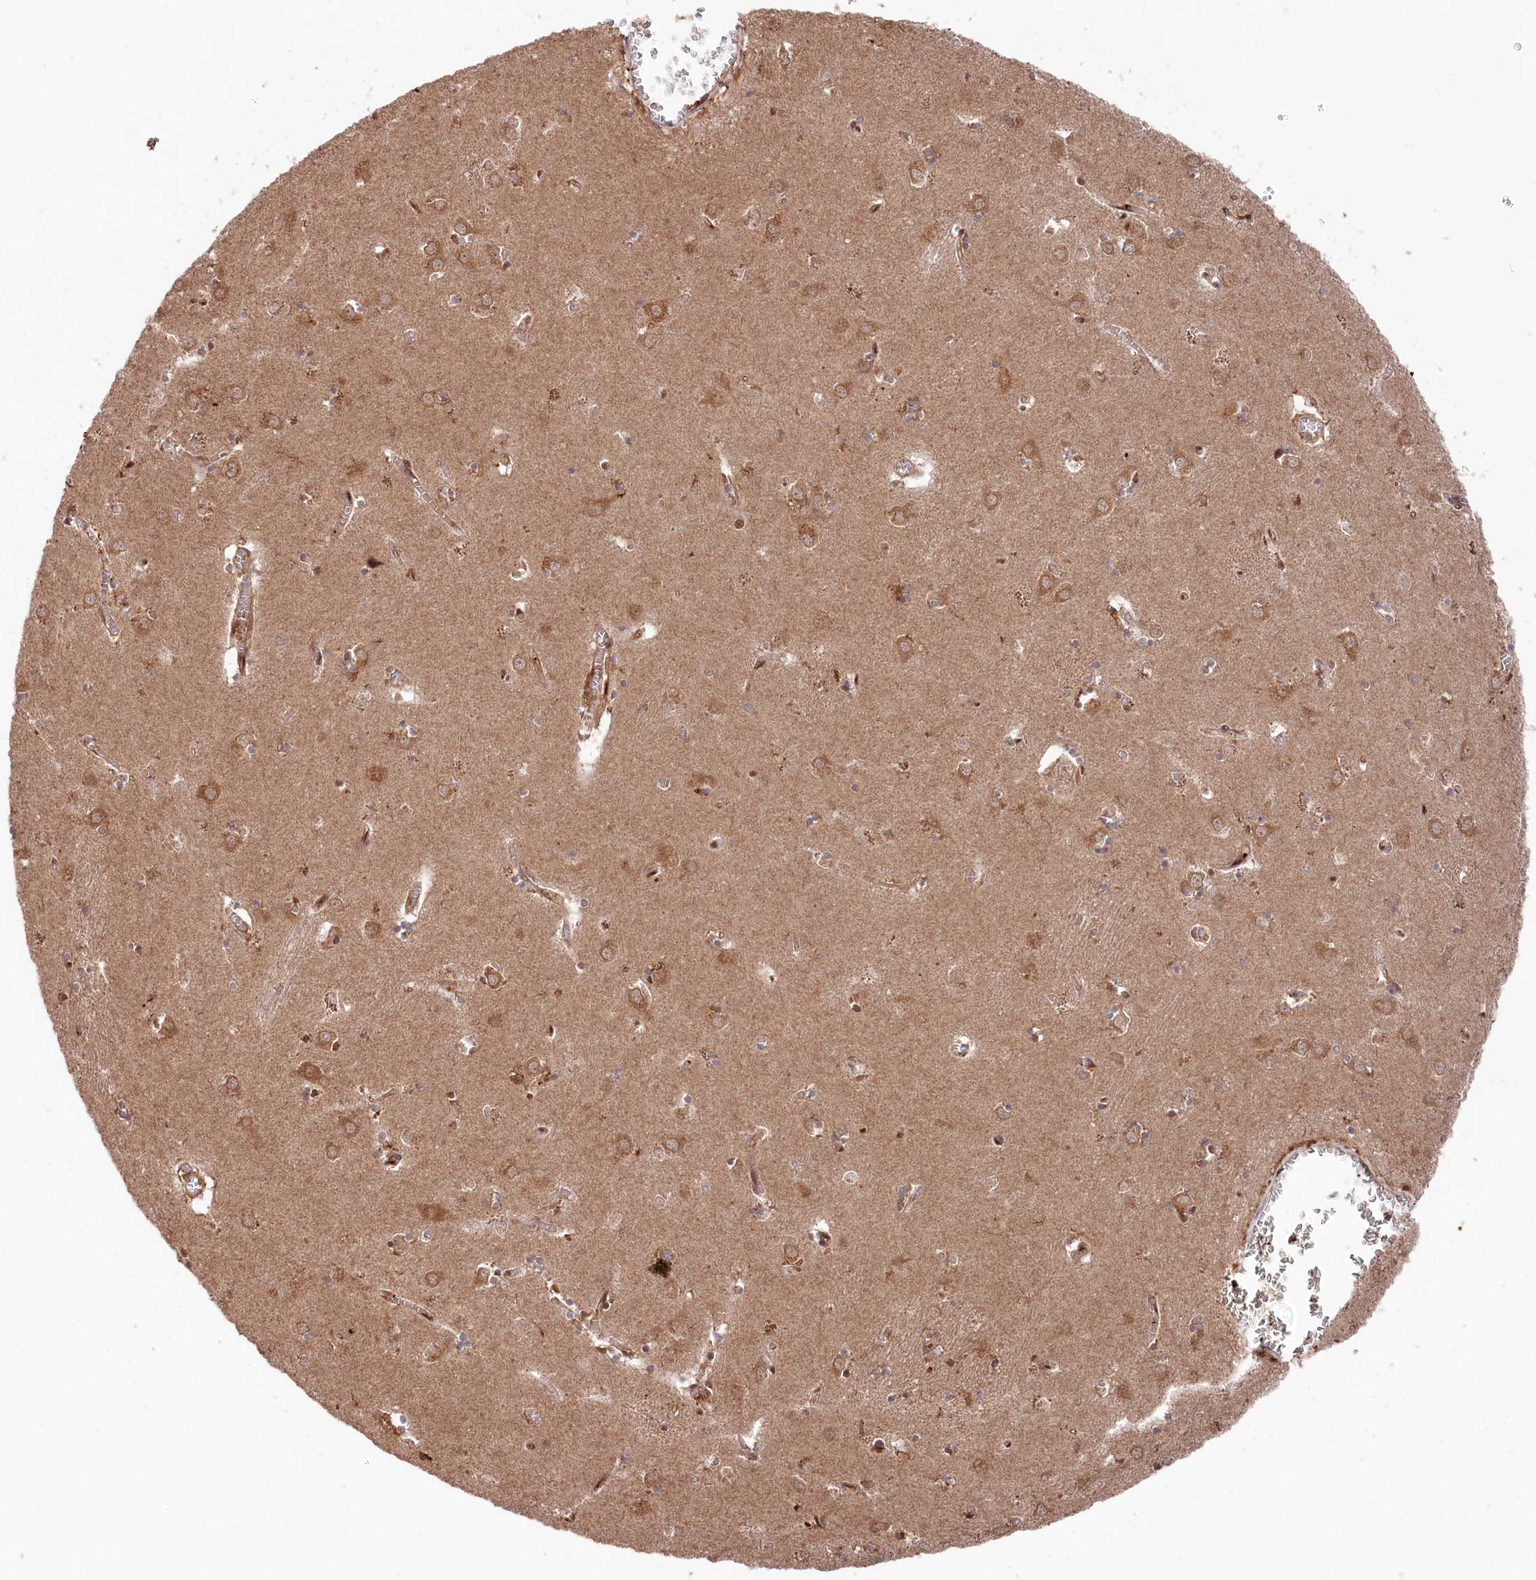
{"staining": {"intensity": "moderate", "quantity": ">75%", "location": "cytoplasmic/membranous,nuclear"}, "tissue": "caudate", "cell_type": "Glial cells", "image_type": "normal", "snomed": [{"axis": "morphology", "description": "Normal tissue, NOS"}, {"axis": "topography", "description": "Lateral ventricle wall"}], "caption": "High-power microscopy captured an immunohistochemistry histopathology image of normal caudate, revealing moderate cytoplasmic/membranous,nuclear expression in about >75% of glial cells.", "gene": "PSMA1", "patient": {"sex": "male", "age": 70}}